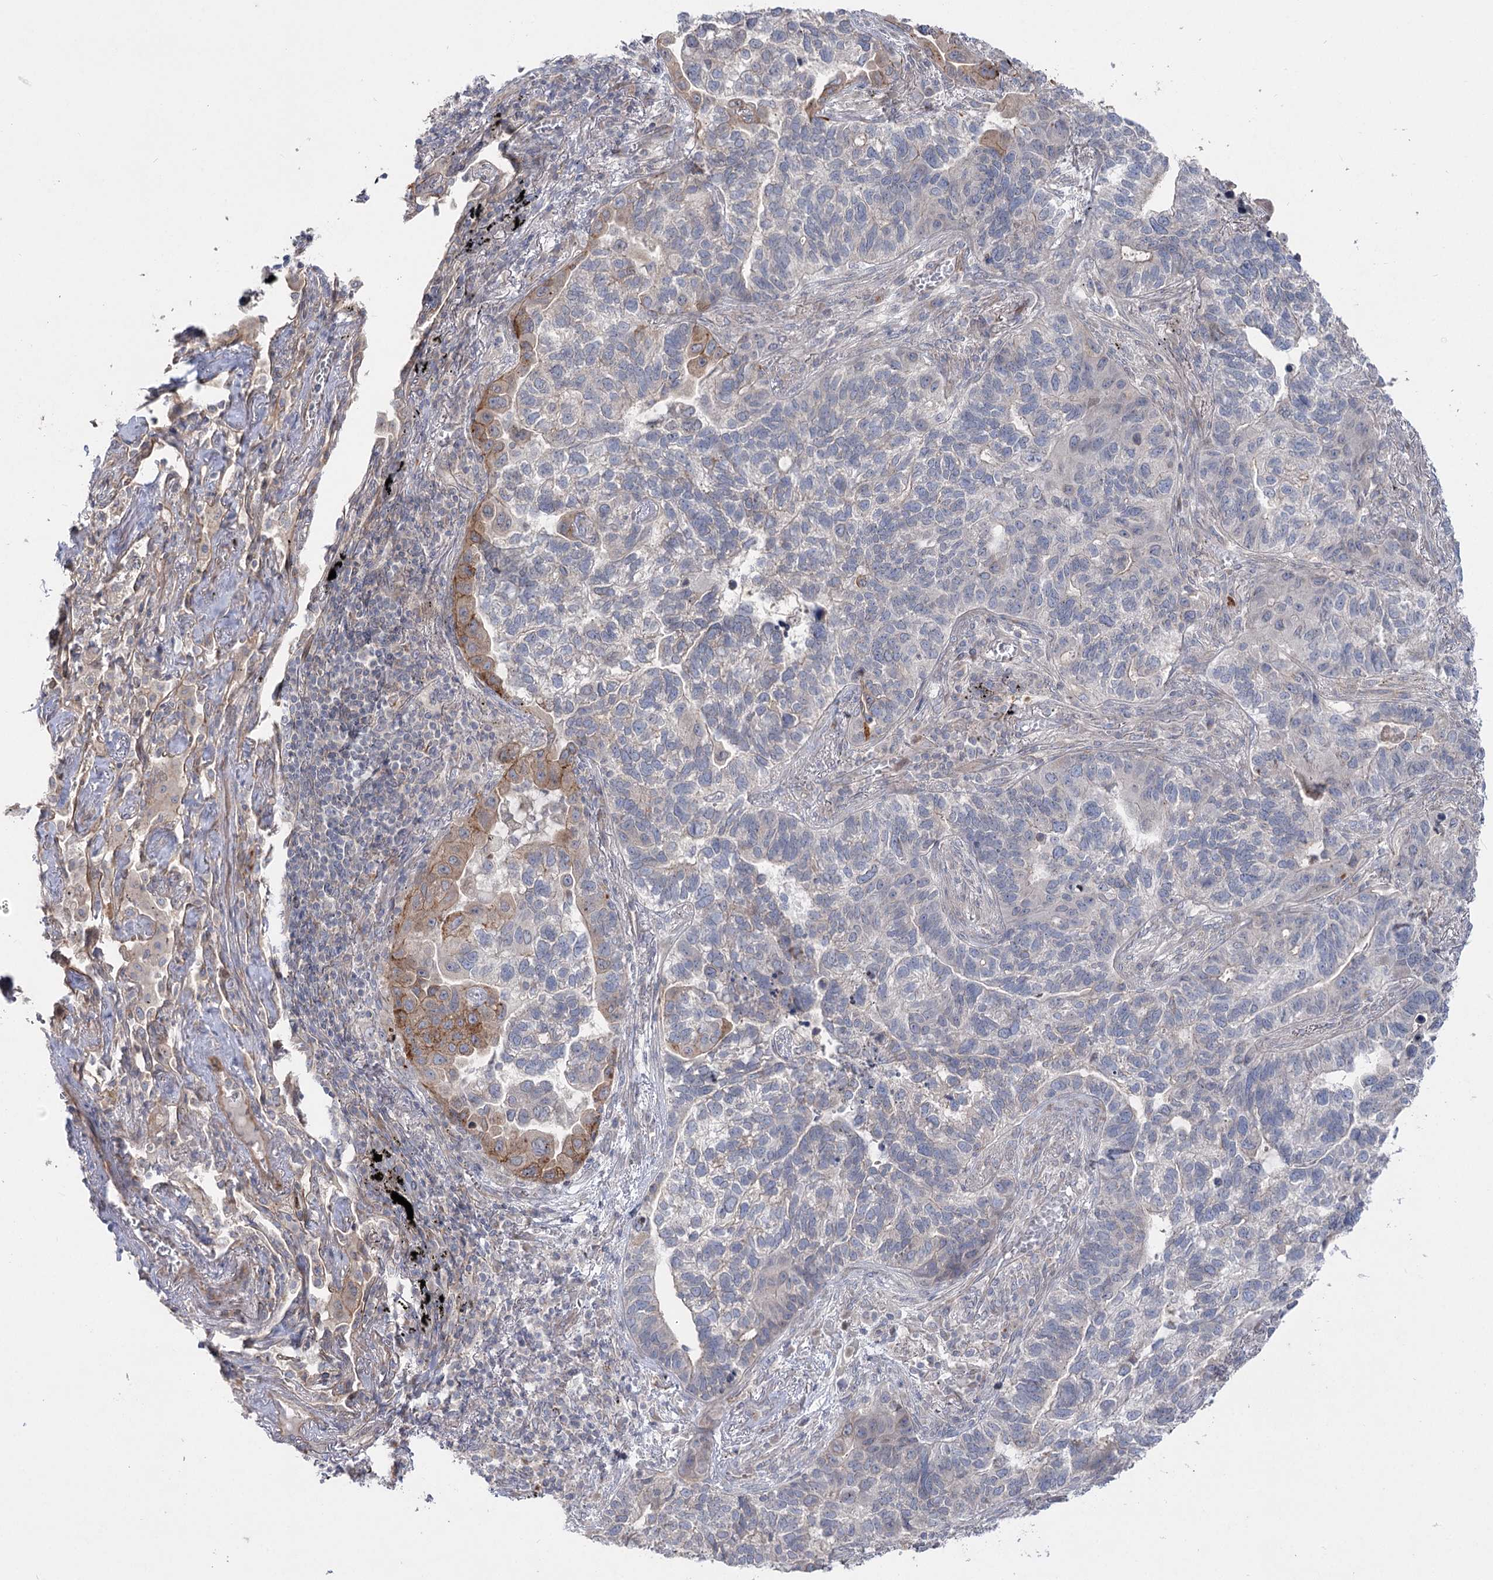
{"staining": {"intensity": "moderate", "quantity": "<25%", "location": "cytoplasmic/membranous"}, "tissue": "lung cancer", "cell_type": "Tumor cells", "image_type": "cancer", "snomed": [{"axis": "morphology", "description": "Adenocarcinoma, NOS"}, {"axis": "topography", "description": "Lung"}], "caption": "Lung cancer (adenocarcinoma) was stained to show a protein in brown. There is low levels of moderate cytoplasmic/membranous staining in about <25% of tumor cells.", "gene": "SH3BP5L", "patient": {"sex": "male", "age": 67}}